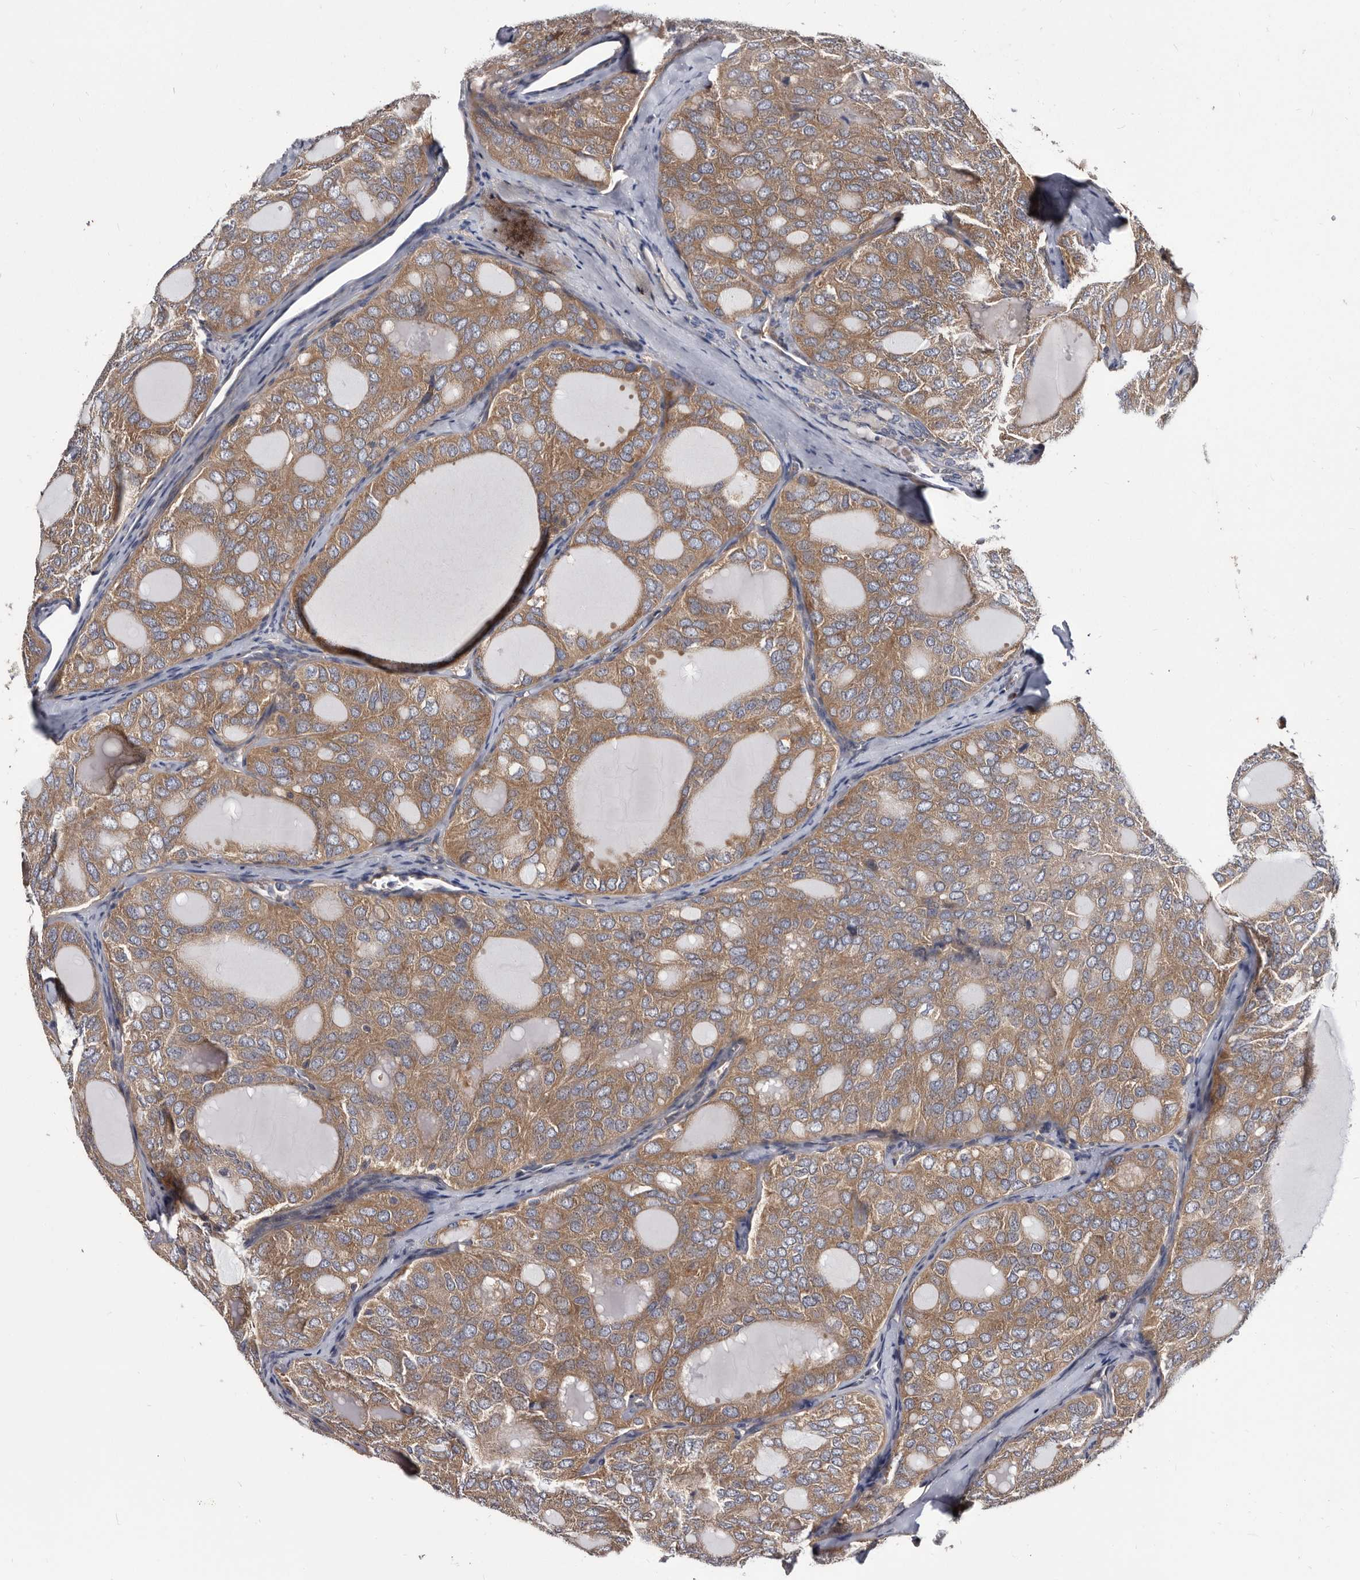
{"staining": {"intensity": "moderate", "quantity": ">75%", "location": "cytoplasmic/membranous"}, "tissue": "thyroid cancer", "cell_type": "Tumor cells", "image_type": "cancer", "snomed": [{"axis": "morphology", "description": "Follicular adenoma carcinoma, NOS"}, {"axis": "topography", "description": "Thyroid gland"}], "caption": "An immunohistochemistry photomicrograph of neoplastic tissue is shown. Protein staining in brown labels moderate cytoplasmic/membranous positivity in follicular adenoma carcinoma (thyroid) within tumor cells. Using DAB (brown) and hematoxylin (blue) stains, captured at high magnification using brightfield microscopy.", "gene": "ABCF2", "patient": {"sex": "male", "age": 75}}